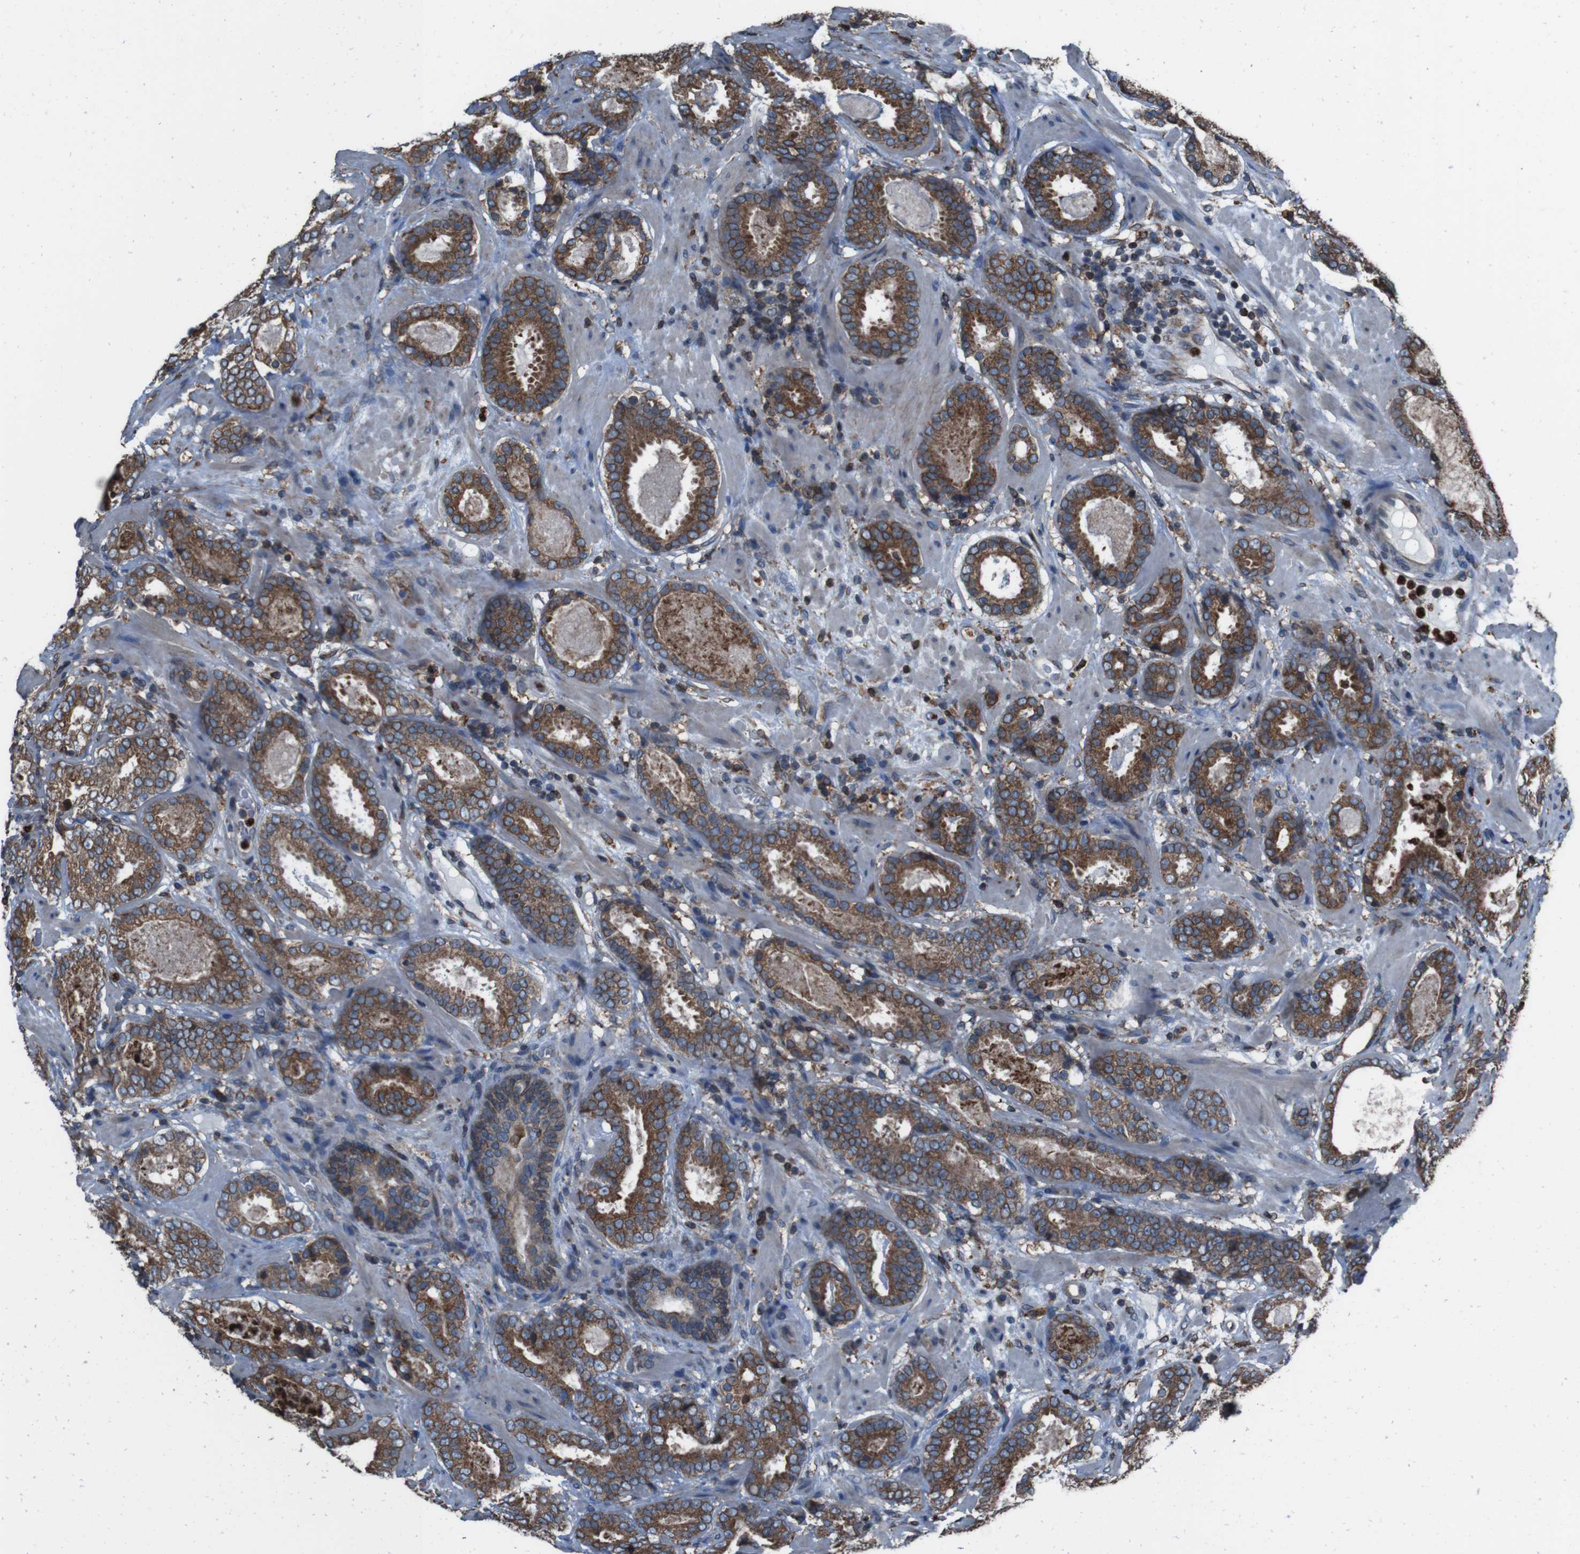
{"staining": {"intensity": "moderate", "quantity": ">75%", "location": "cytoplasmic/membranous"}, "tissue": "prostate cancer", "cell_type": "Tumor cells", "image_type": "cancer", "snomed": [{"axis": "morphology", "description": "Adenocarcinoma, Low grade"}, {"axis": "topography", "description": "Prostate"}], "caption": "Protein staining shows moderate cytoplasmic/membranous positivity in about >75% of tumor cells in prostate cancer (low-grade adenocarcinoma).", "gene": "APMAP", "patient": {"sex": "male", "age": 69}}